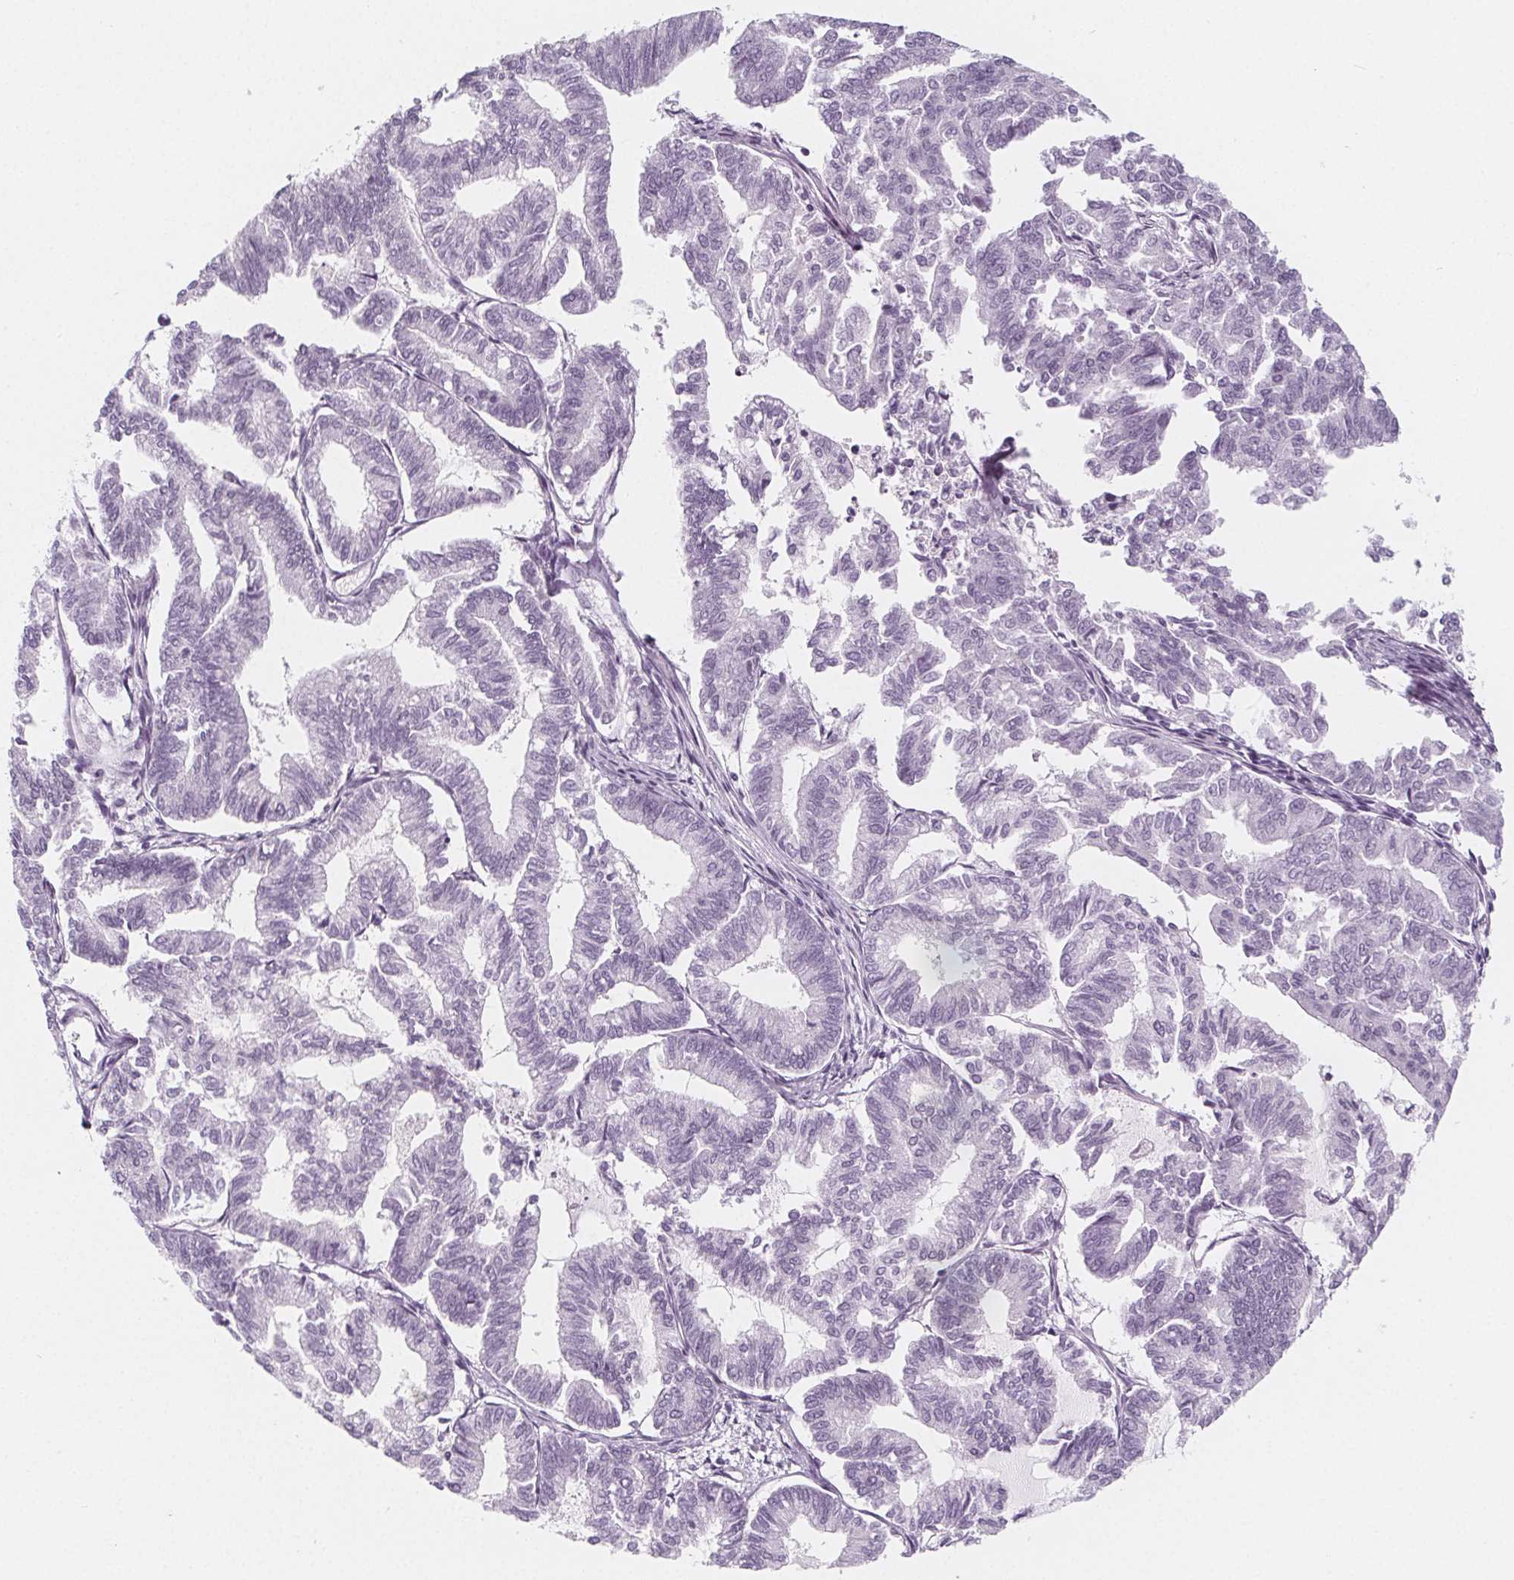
{"staining": {"intensity": "negative", "quantity": "none", "location": "none"}, "tissue": "endometrial cancer", "cell_type": "Tumor cells", "image_type": "cancer", "snomed": [{"axis": "morphology", "description": "Adenocarcinoma, NOS"}, {"axis": "topography", "description": "Endometrium"}], "caption": "This image is of adenocarcinoma (endometrial) stained with IHC to label a protein in brown with the nuclei are counter-stained blue. There is no positivity in tumor cells. (DAB (3,3'-diaminobenzidine) IHC, high magnification).", "gene": "IL17C", "patient": {"sex": "female", "age": 79}}